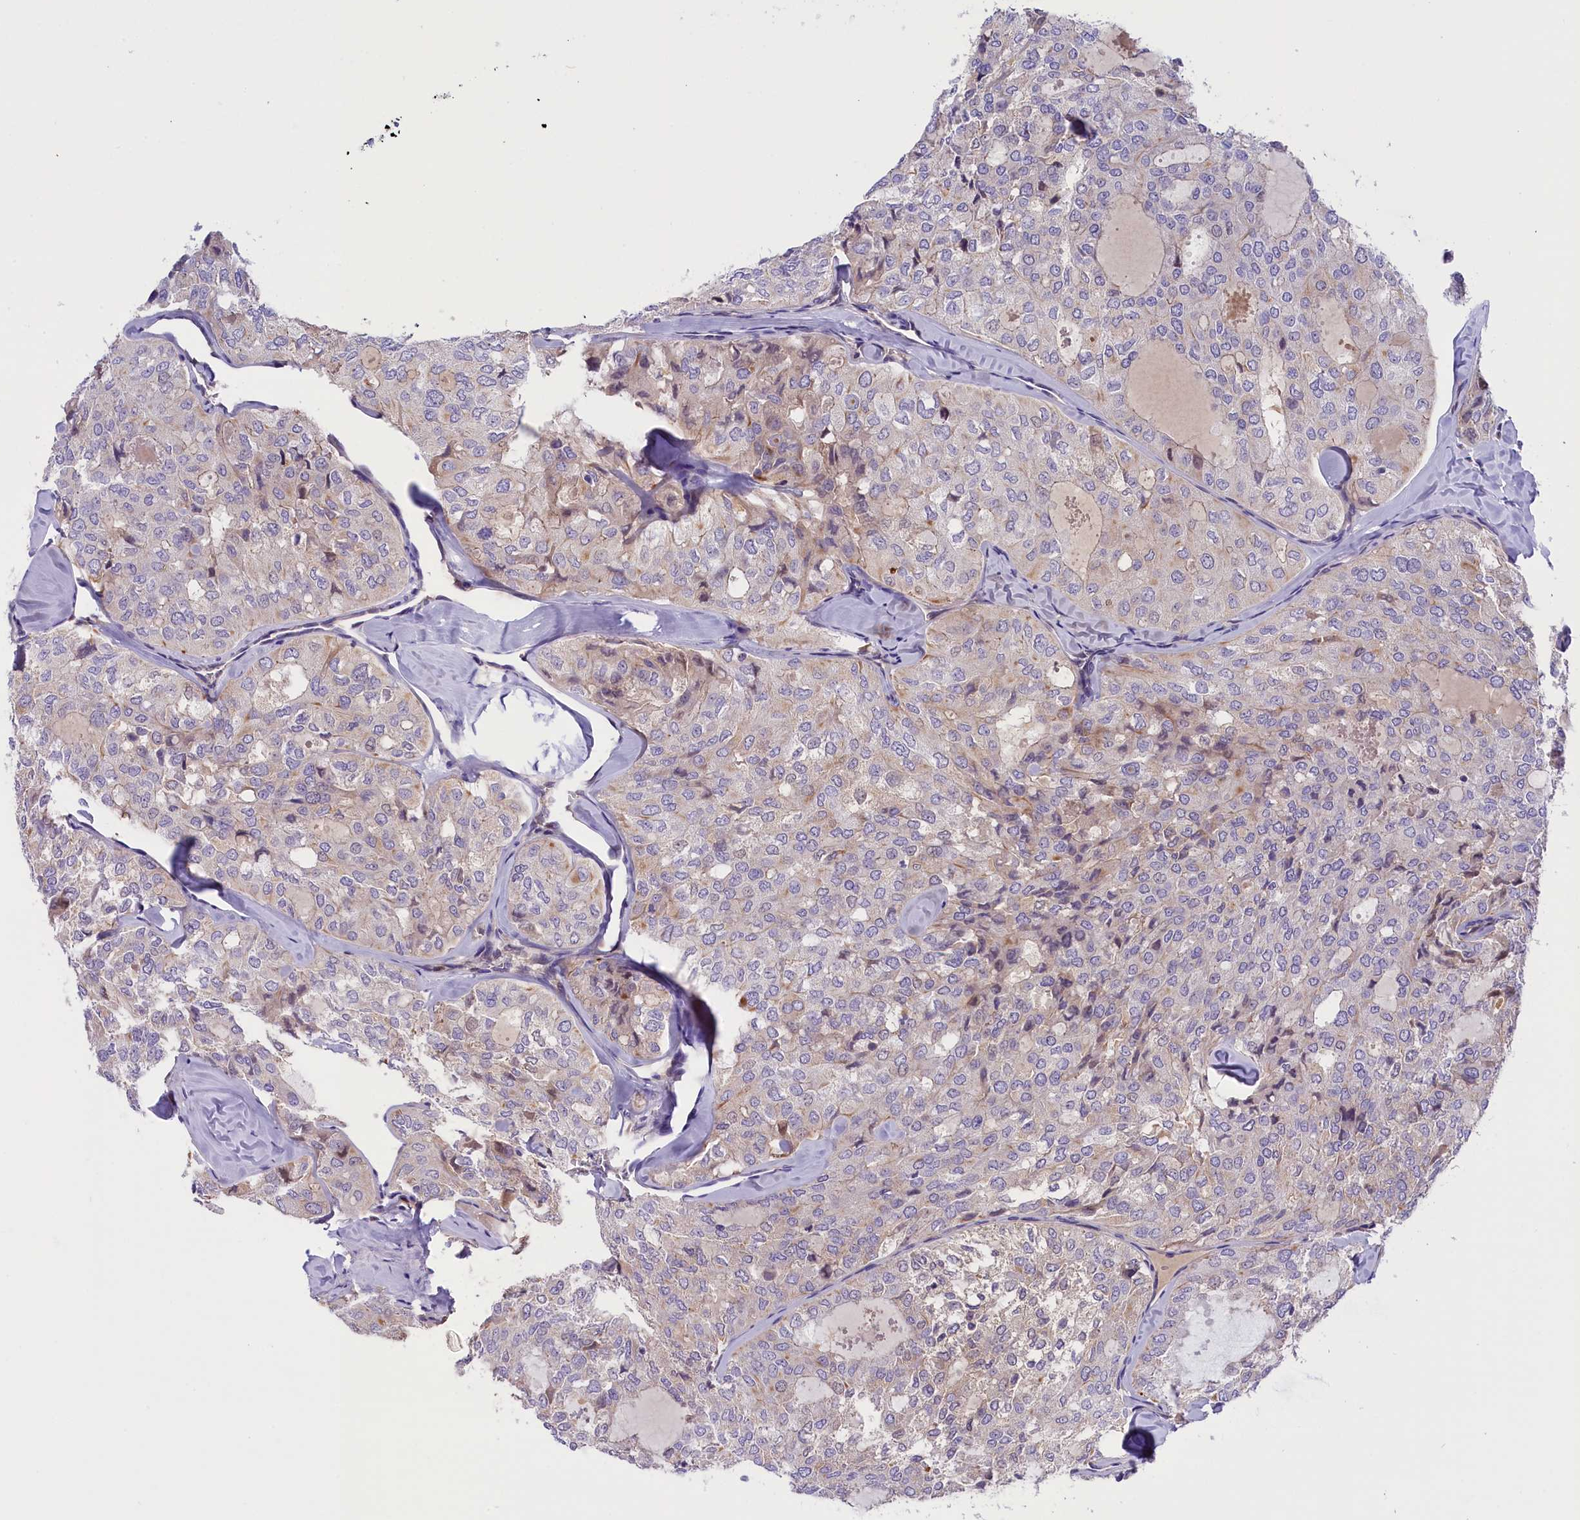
{"staining": {"intensity": "weak", "quantity": "<25%", "location": "cytoplasmic/membranous"}, "tissue": "thyroid cancer", "cell_type": "Tumor cells", "image_type": "cancer", "snomed": [{"axis": "morphology", "description": "Follicular adenoma carcinoma, NOS"}, {"axis": "topography", "description": "Thyroid gland"}], "caption": "DAB immunohistochemical staining of human follicular adenoma carcinoma (thyroid) displays no significant staining in tumor cells.", "gene": "CCDC32", "patient": {"sex": "male", "age": 75}}